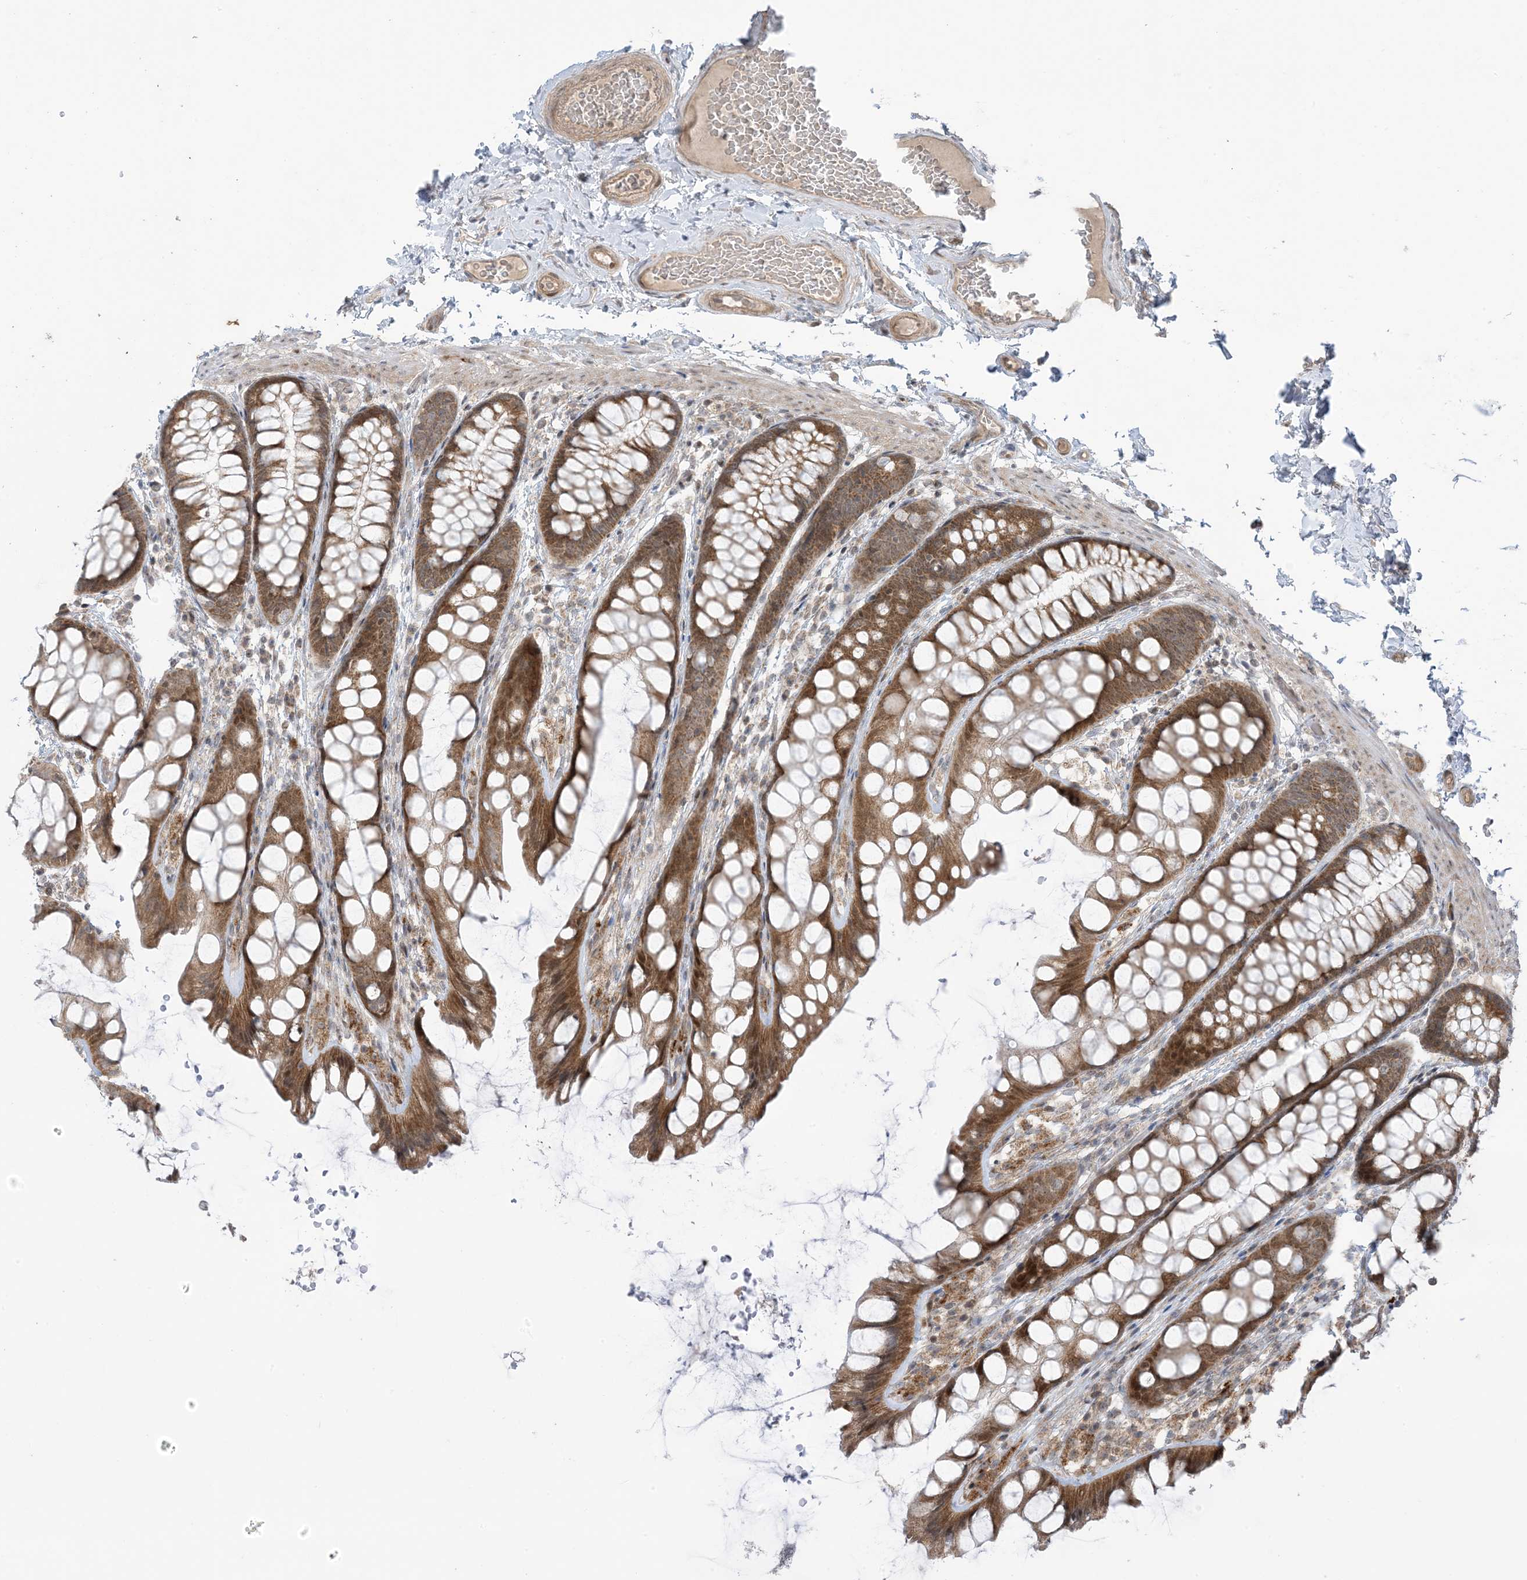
{"staining": {"intensity": "weak", "quantity": ">75%", "location": "cytoplasmic/membranous"}, "tissue": "colon", "cell_type": "Endothelial cells", "image_type": "normal", "snomed": [{"axis": "morphology", "description": "Normal tissue, NOS"}, {"axis": "topography", "description": "Colon"}], "caption": "Weak cytoplasmic/membranous protein positivity is appreciated in about >75% of endothelial cells in colon. (IHC, brightfield microscopy, high magnification).", "gene": "PHLDB2", "patient": {"sex": "male", "age": 47}}